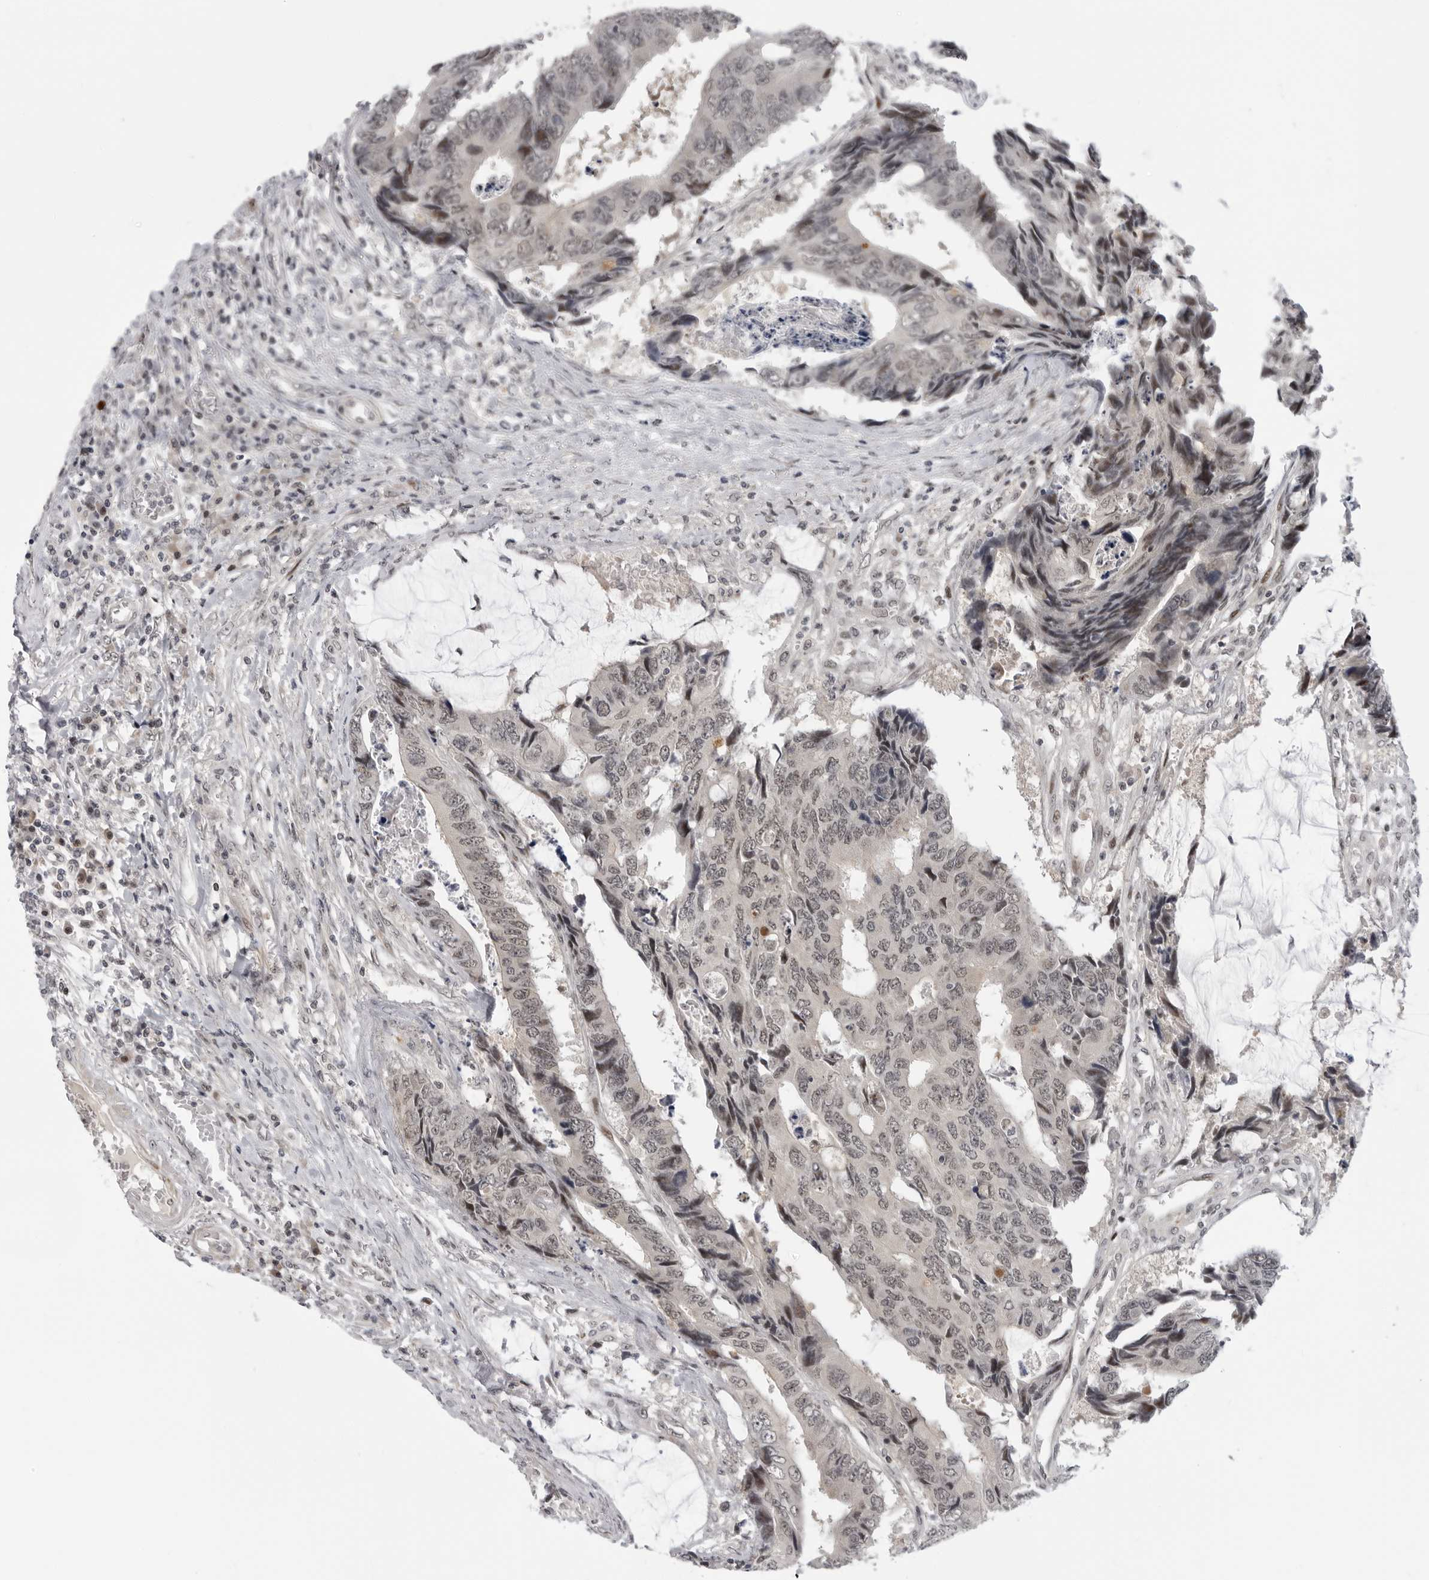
{"staining": {"intensity": "weak", "quantity": ">75%", "location": "nuclear"}, "tissue": "colorectal cancer", "cell_type": "Tumor cells", "image_type": "cancer", "snomed": [{"axis": "morphology", "description": "Adenocarcinoma, NOS"}, {"axis": "topography", "description": "Rectum"}], "caption": "Colorectal cancer stained with DAB (3,3'-diaminobenzidine) immunohistochemistry (IHC) demonstrates low levels of weak nuclear expression in approximately >75% of tumor cells. (DAB IHC with brightfield microscopy, high magnification).", "gene": "ALPK2", "patient": {"sex": "male", "age": 84}}